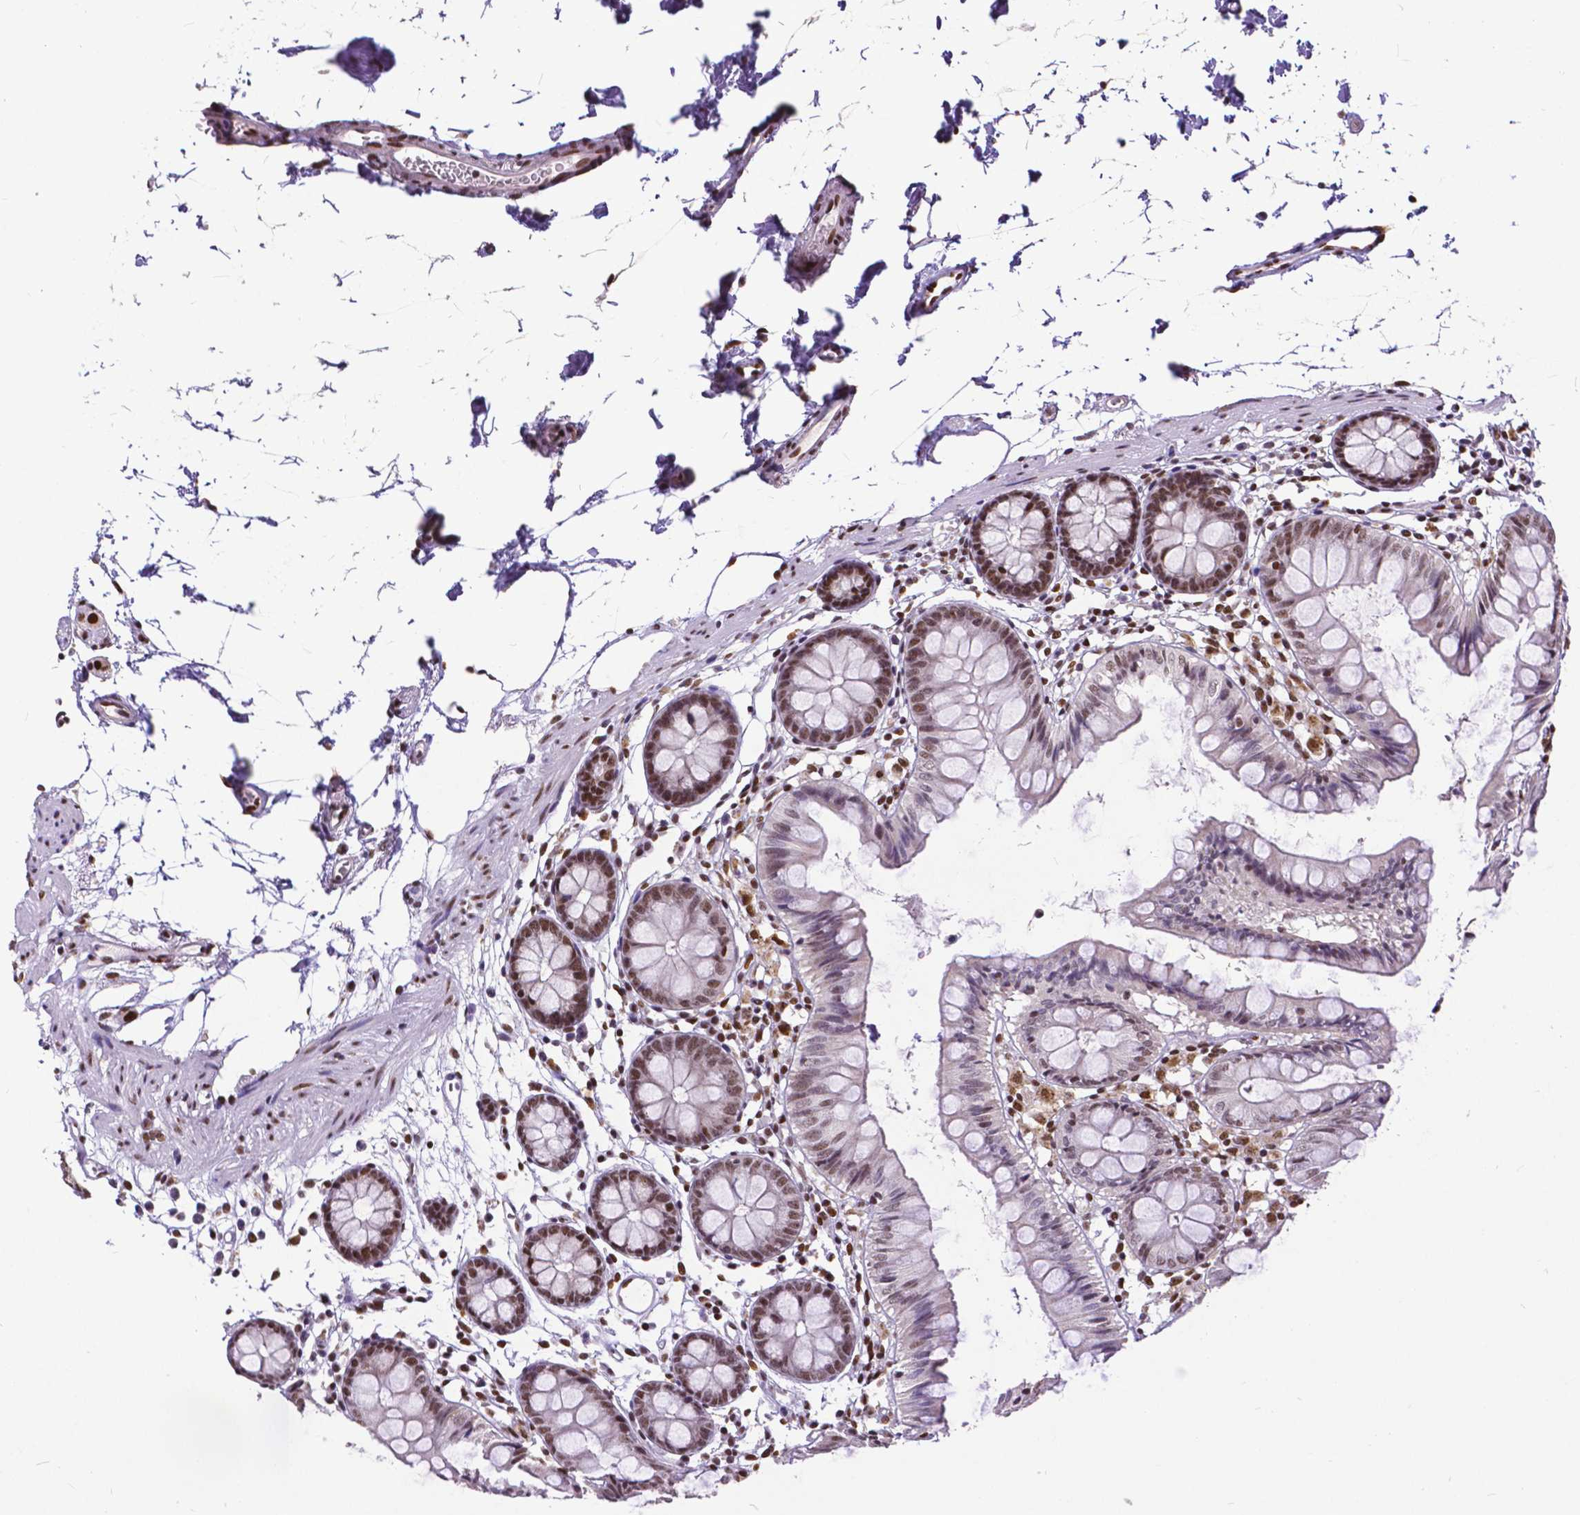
{"staining": {"intensity": "strong", "quantity": "25%-75%", "location": "nuclear"}, "tissue": "colon", "cell_type": "Endothelial cells", "image_type": "normal", "snomed": [{"axis": "morphology", "description": "Normal tissue, NOS"}, {"axis": "topography", "description": "Colon"}], "caption": "High-magnification brightfield microscopy of benign colon stained with DAB (3,3'-diaminobenzidine) (brown) and counterstained with hematoxylin (blue). endothelial cells exhibit strong nuclear staining is identified in about25%-75% of cells.", "gene": "ATRX", "patient": {"sex": "female", "age": 84}}